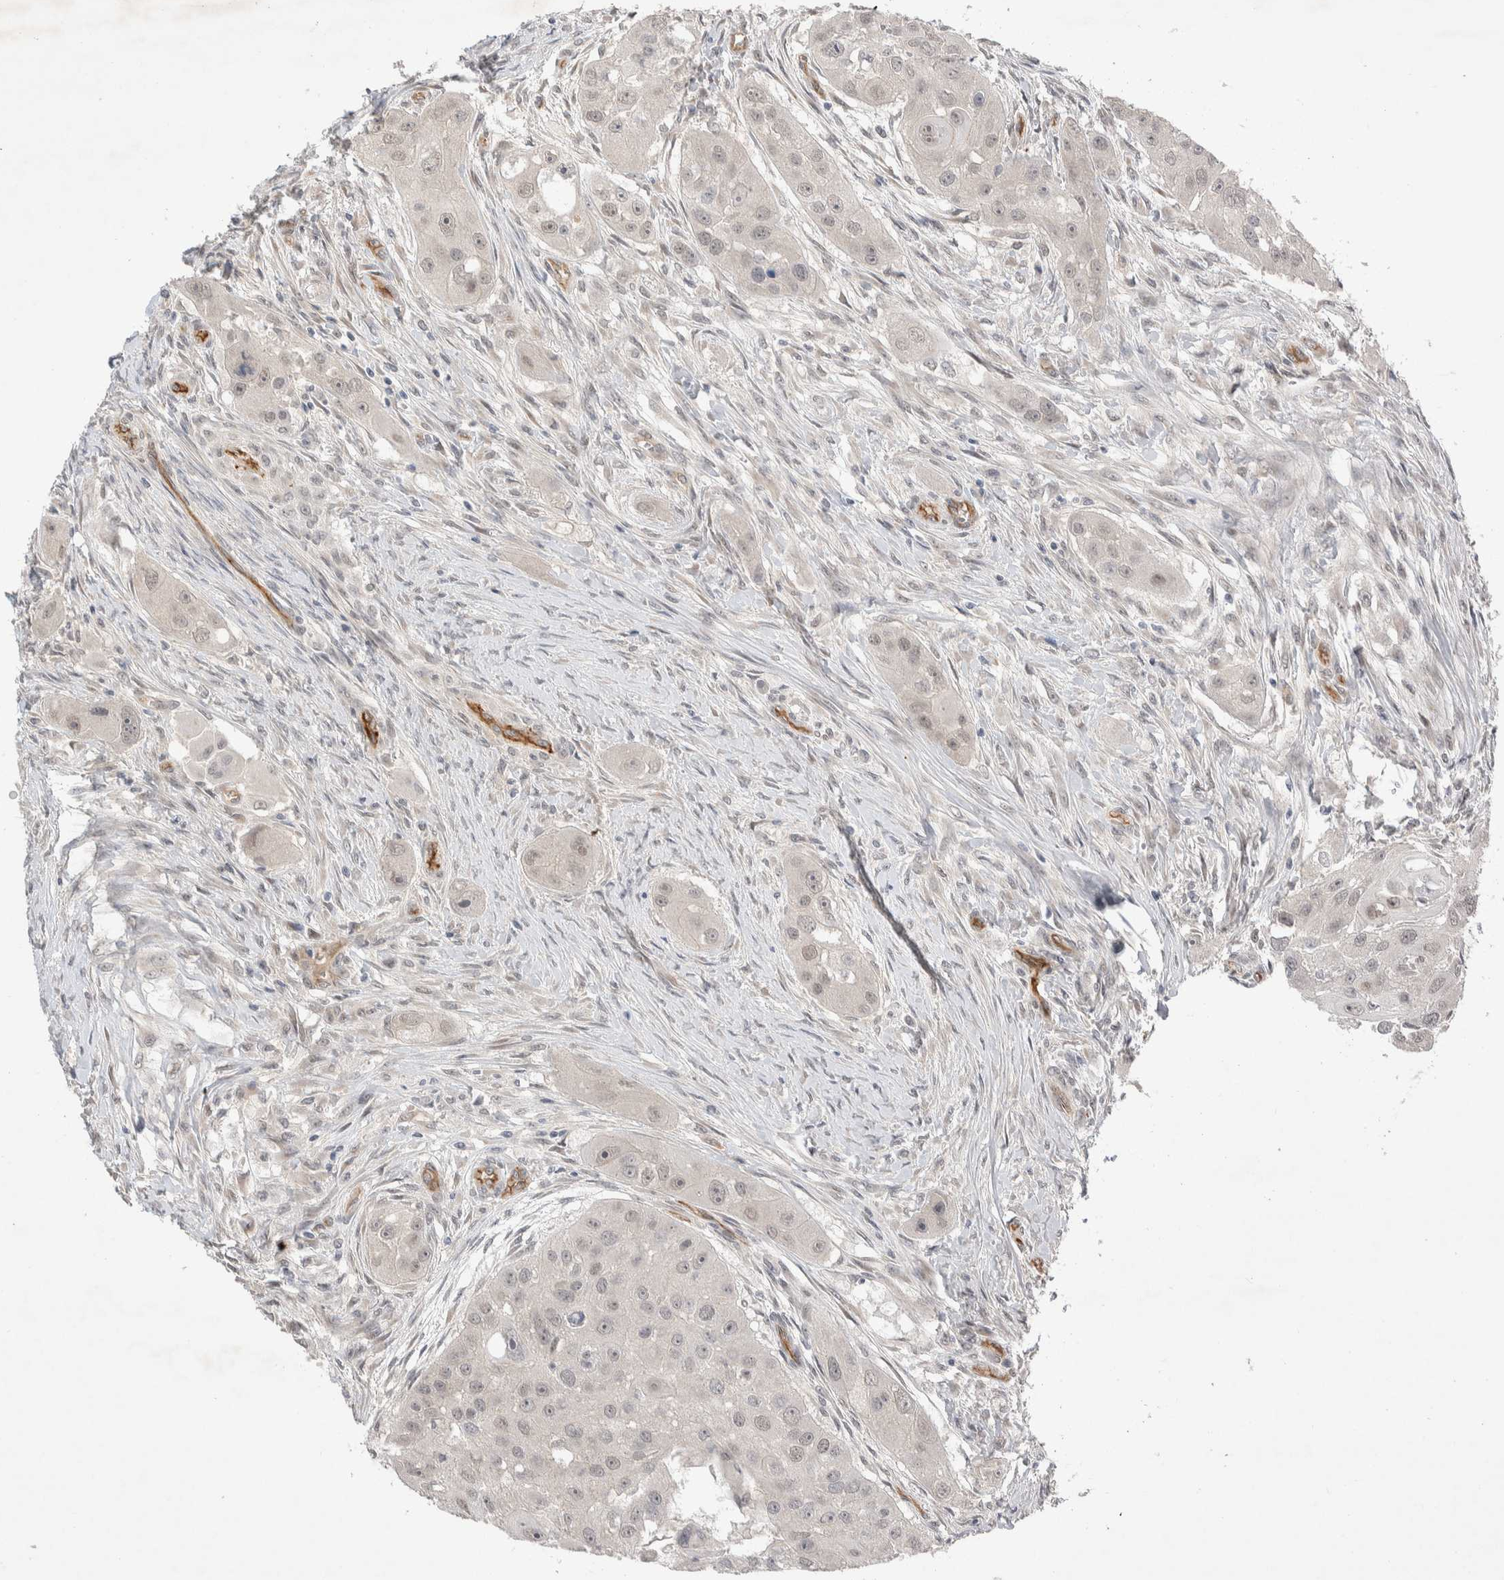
{"staining": {"intensity": "negative", "quantity": "none", "location": "none"}, "tissue": "head and neck cancer", "cell_type": "Tumor cells", "image_type": "cancer", "snomed": [{"axis": "morphology", "description": "Normal tissue, NOS"}, {"axis": "morphology", "description": "Squamous cell carcinoma, NOS"}, {"axis": "topography", "description": "Skeletal muscle"}, {"axis": "topography", "description": "Head-Neck"}], "caption": "DAB immunohistochemical staining of human squamous cell carcinoma (head and neck) shows no significant expression in tumor cells.", "gene": "ZNF704", "patient": {"sex": "male", "age": 51}}